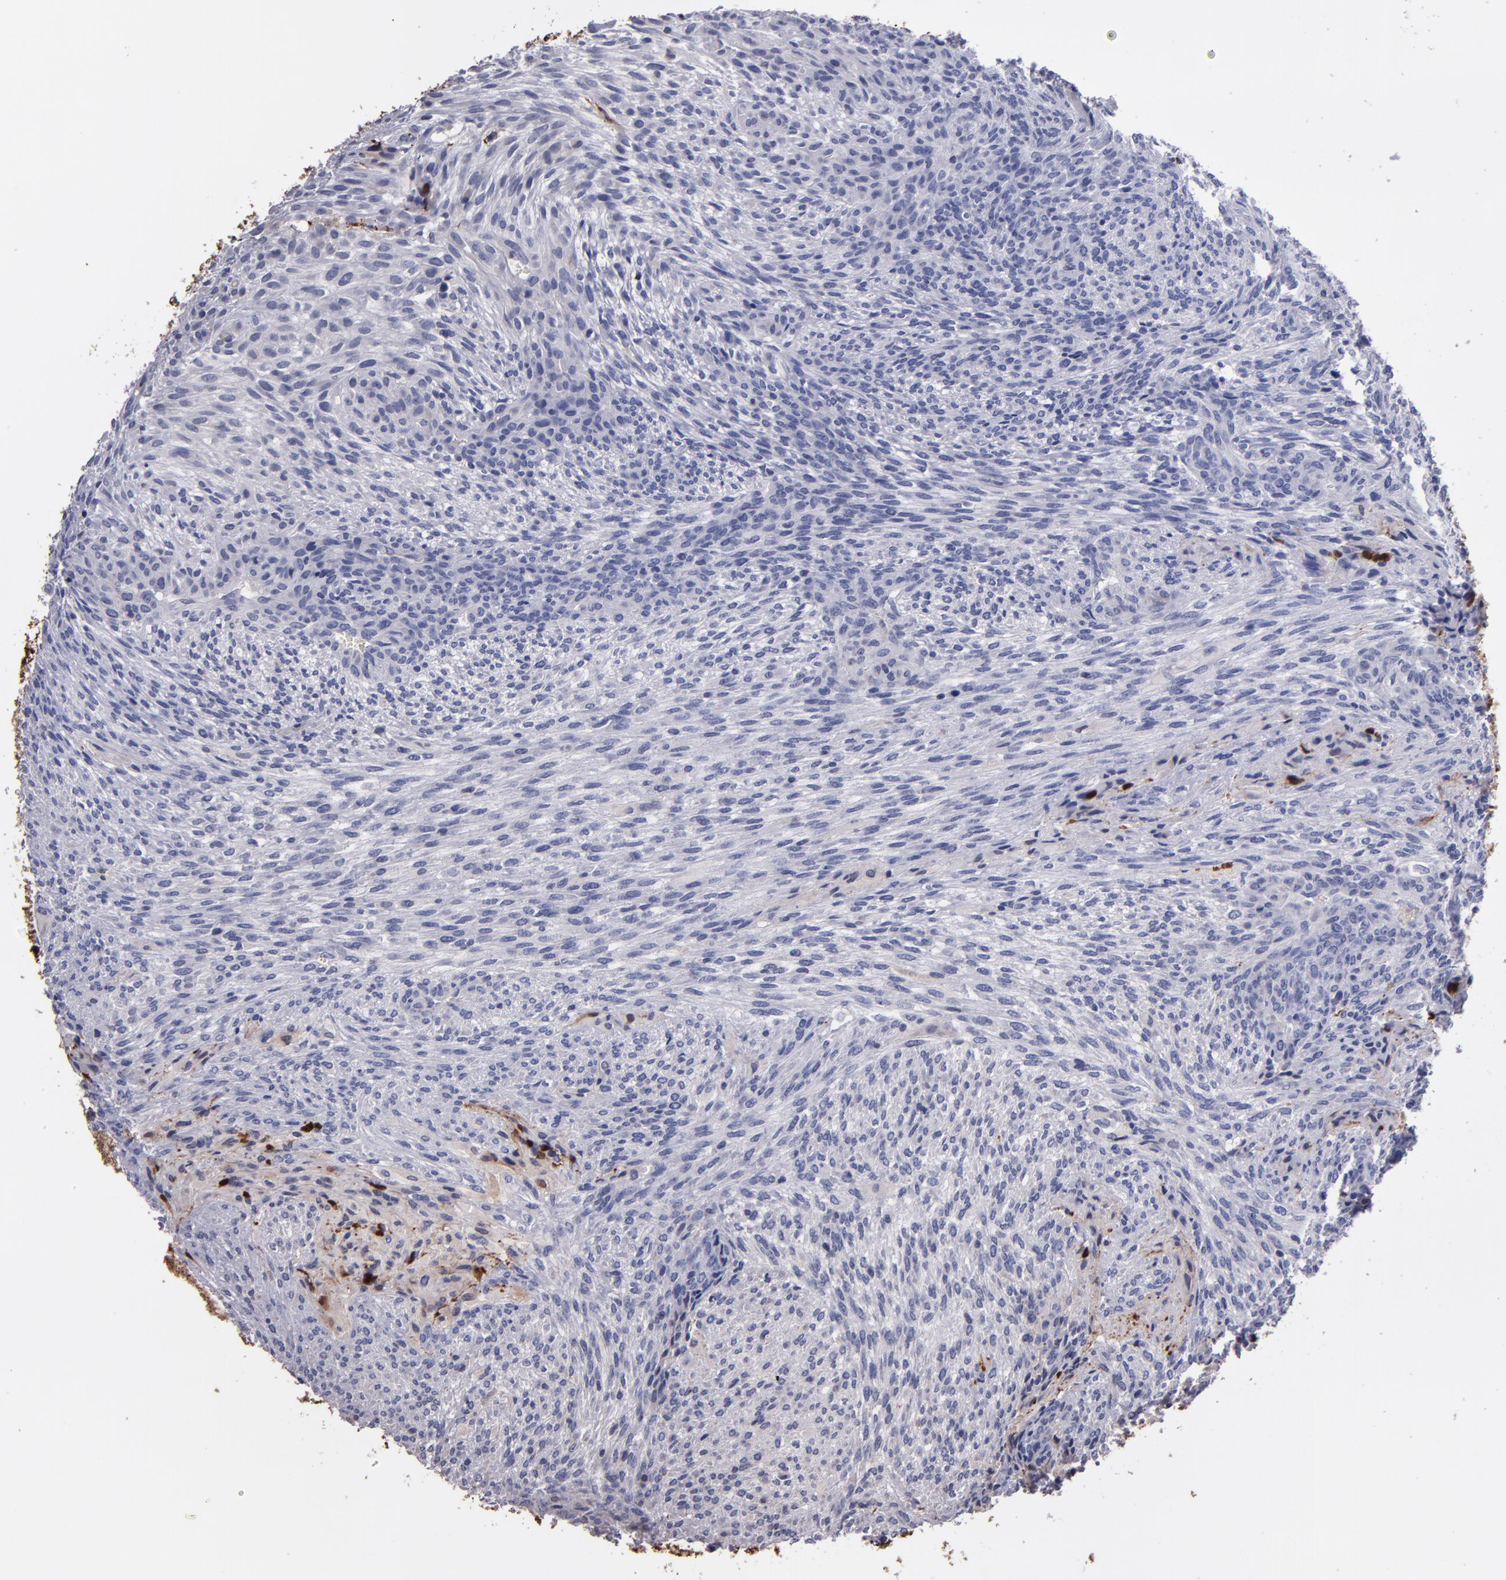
{"staining": {"intensity": "moderate", "quantity": "<25%", "location": "cytoplasmic/membranous,nuclear"}, "tissue": "glioma", "cell_type": "Tumor cells", "image_type": "cancer", "snomed": [{"axis": "morphology", "description": "Glioma, malignant, High grade"}, {"axis": "topography", "description": "Cerebral cortex"}], "caption": "This image reveals glioma stained with immunohistochemistry (IHC) to label a protein in brown. The cytoplasmic/membranous and nuclear of tumor cells show moderate positivity for the protein. Nuclei are counter-stained blue.", "gene": "S100A1", "patient": {"sex": "female", "age": 55}}